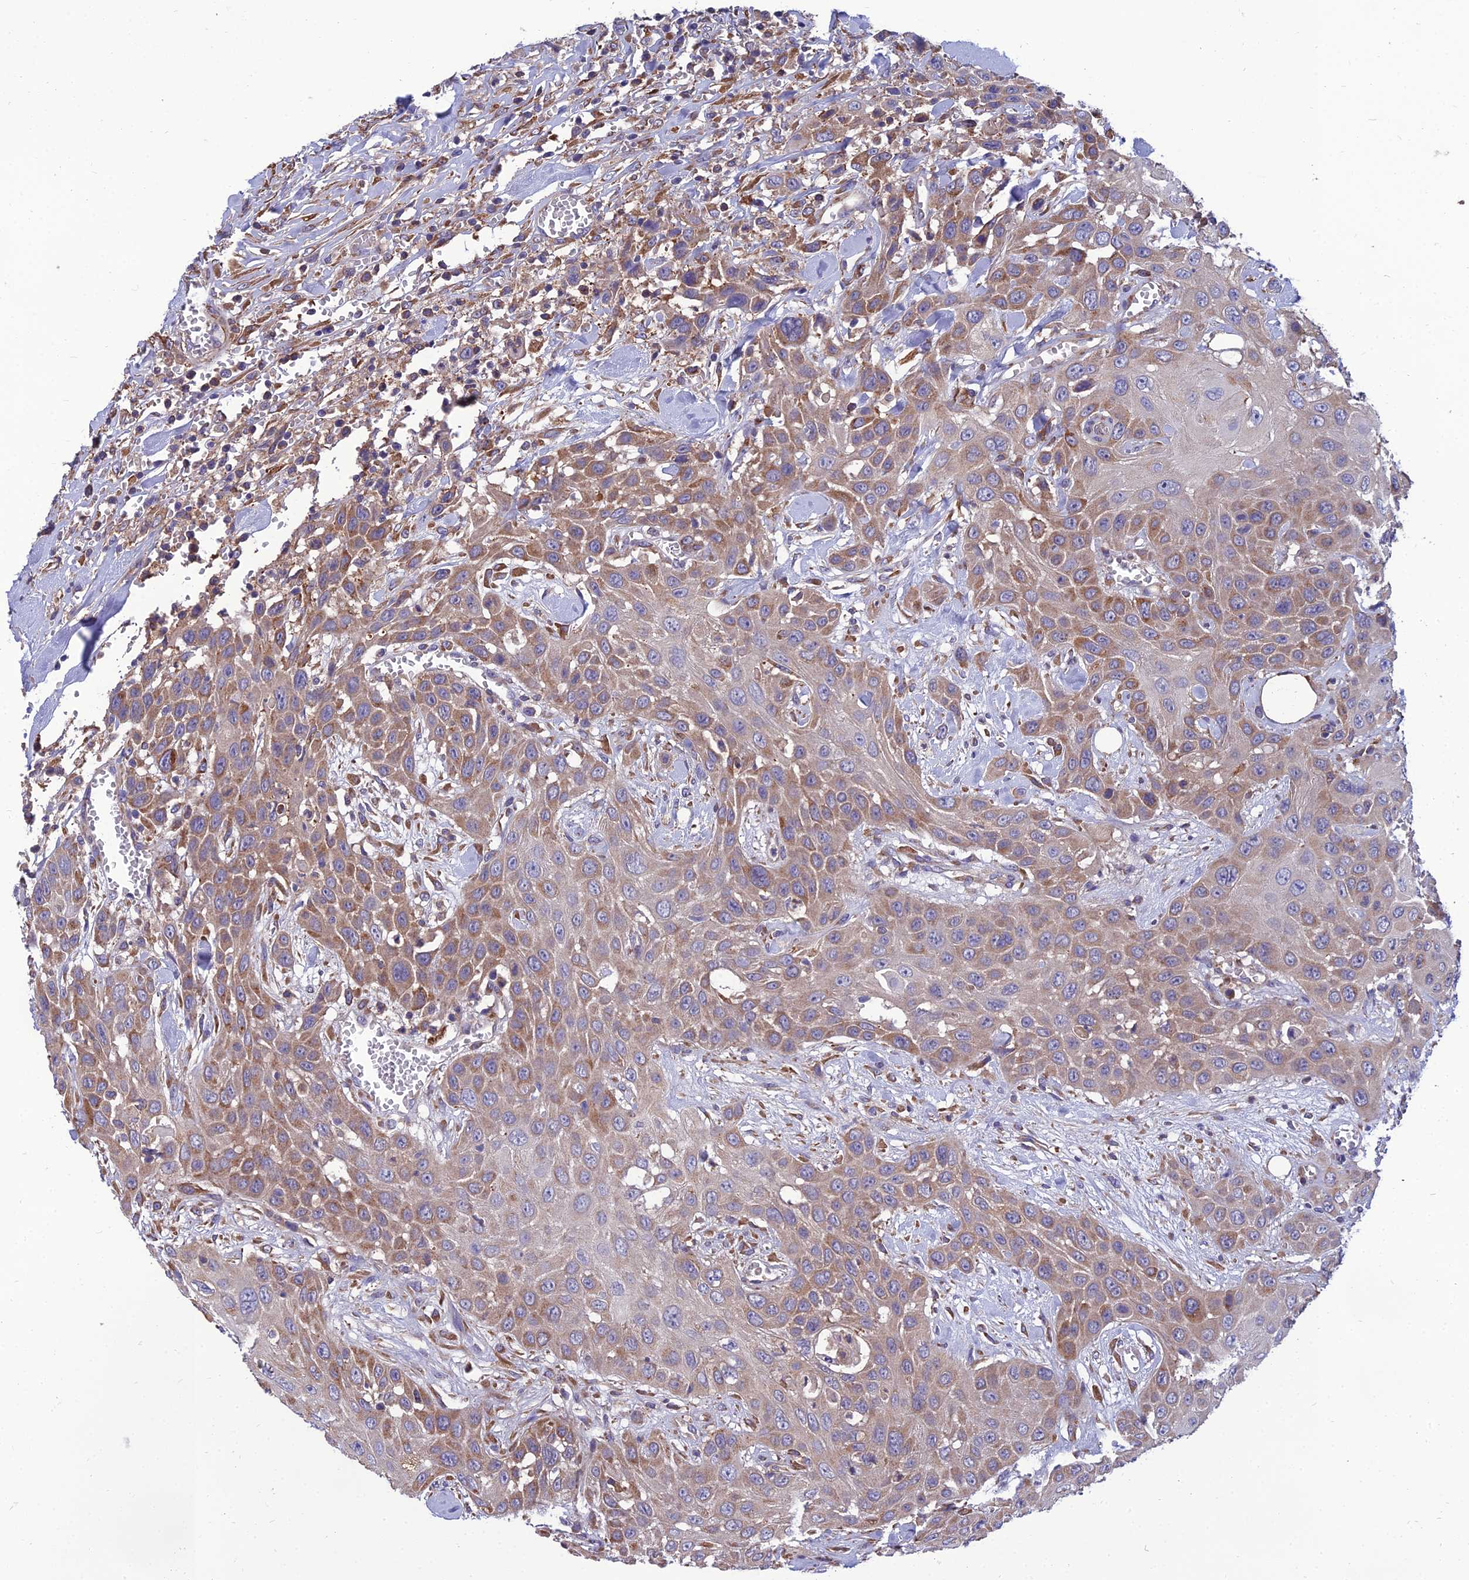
{"staining": {"intensity": "moderate", "quantity": ">75%", "location": "cytoplasmic/membranous"}, "tissue": "head and neck cancer", "cell_type": "Tumor cells", "image_type": "cancer", "snomed": [{"axis": "morphology", "description": "Squamous cell carcinoma, NOS"}, {"axis": "topography", "description": "Head-Neck"}], "caption": "High-magnification brightfield microscopy of squamous cell carcinoma (head and neck) stained with DAB (3,3'-diaminobenzidine) (brown) and counterstained with hematoxylin (blue). tumor cells exhibit moderate cytoplasmic/membranous staining is appreciated in about>75% of cells.", "gene": "UMAD1", "patient": {"sex": "male", "age": 81}}